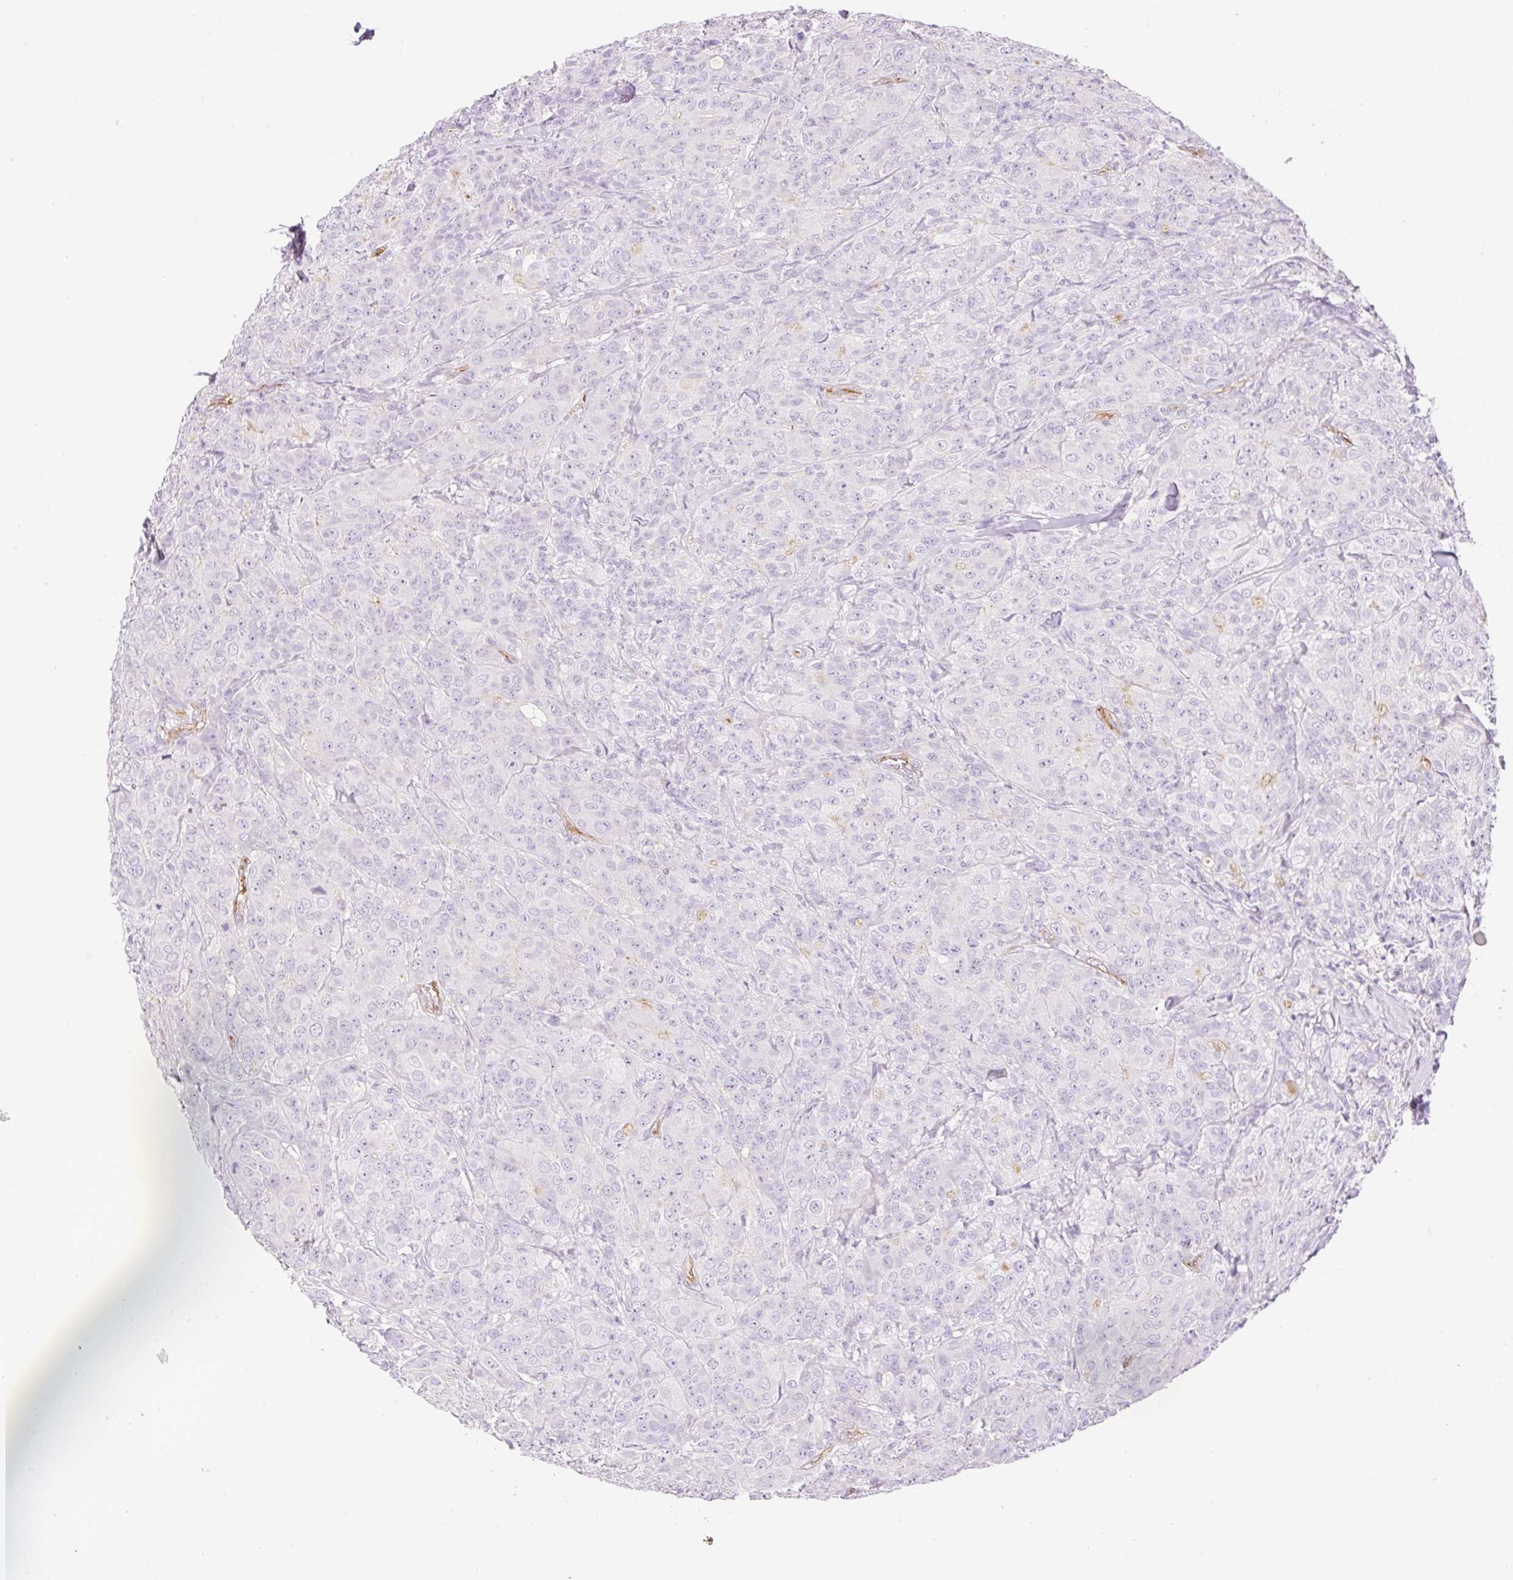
{"staining": {"intensity": "negative", "quantity": "none", "location": "none"}, "tissue": "breast cancer", "cell_type": "Tumor cells", "image_type": "cancer", "snomed": [{"axis": "morphology", "description": "Normal tissue, NOS"}, {"axis": "morphology", "description": "Duct carcinoma"}, {"axis": "topography", "description": "Breast"}], "caption": "Breast invasive ductal carcinoma stained for a protein using IHC demonstrates no positivity tumor cells.", "gene": "EHD3", "patient": {"sex": "female", "age": 43}}